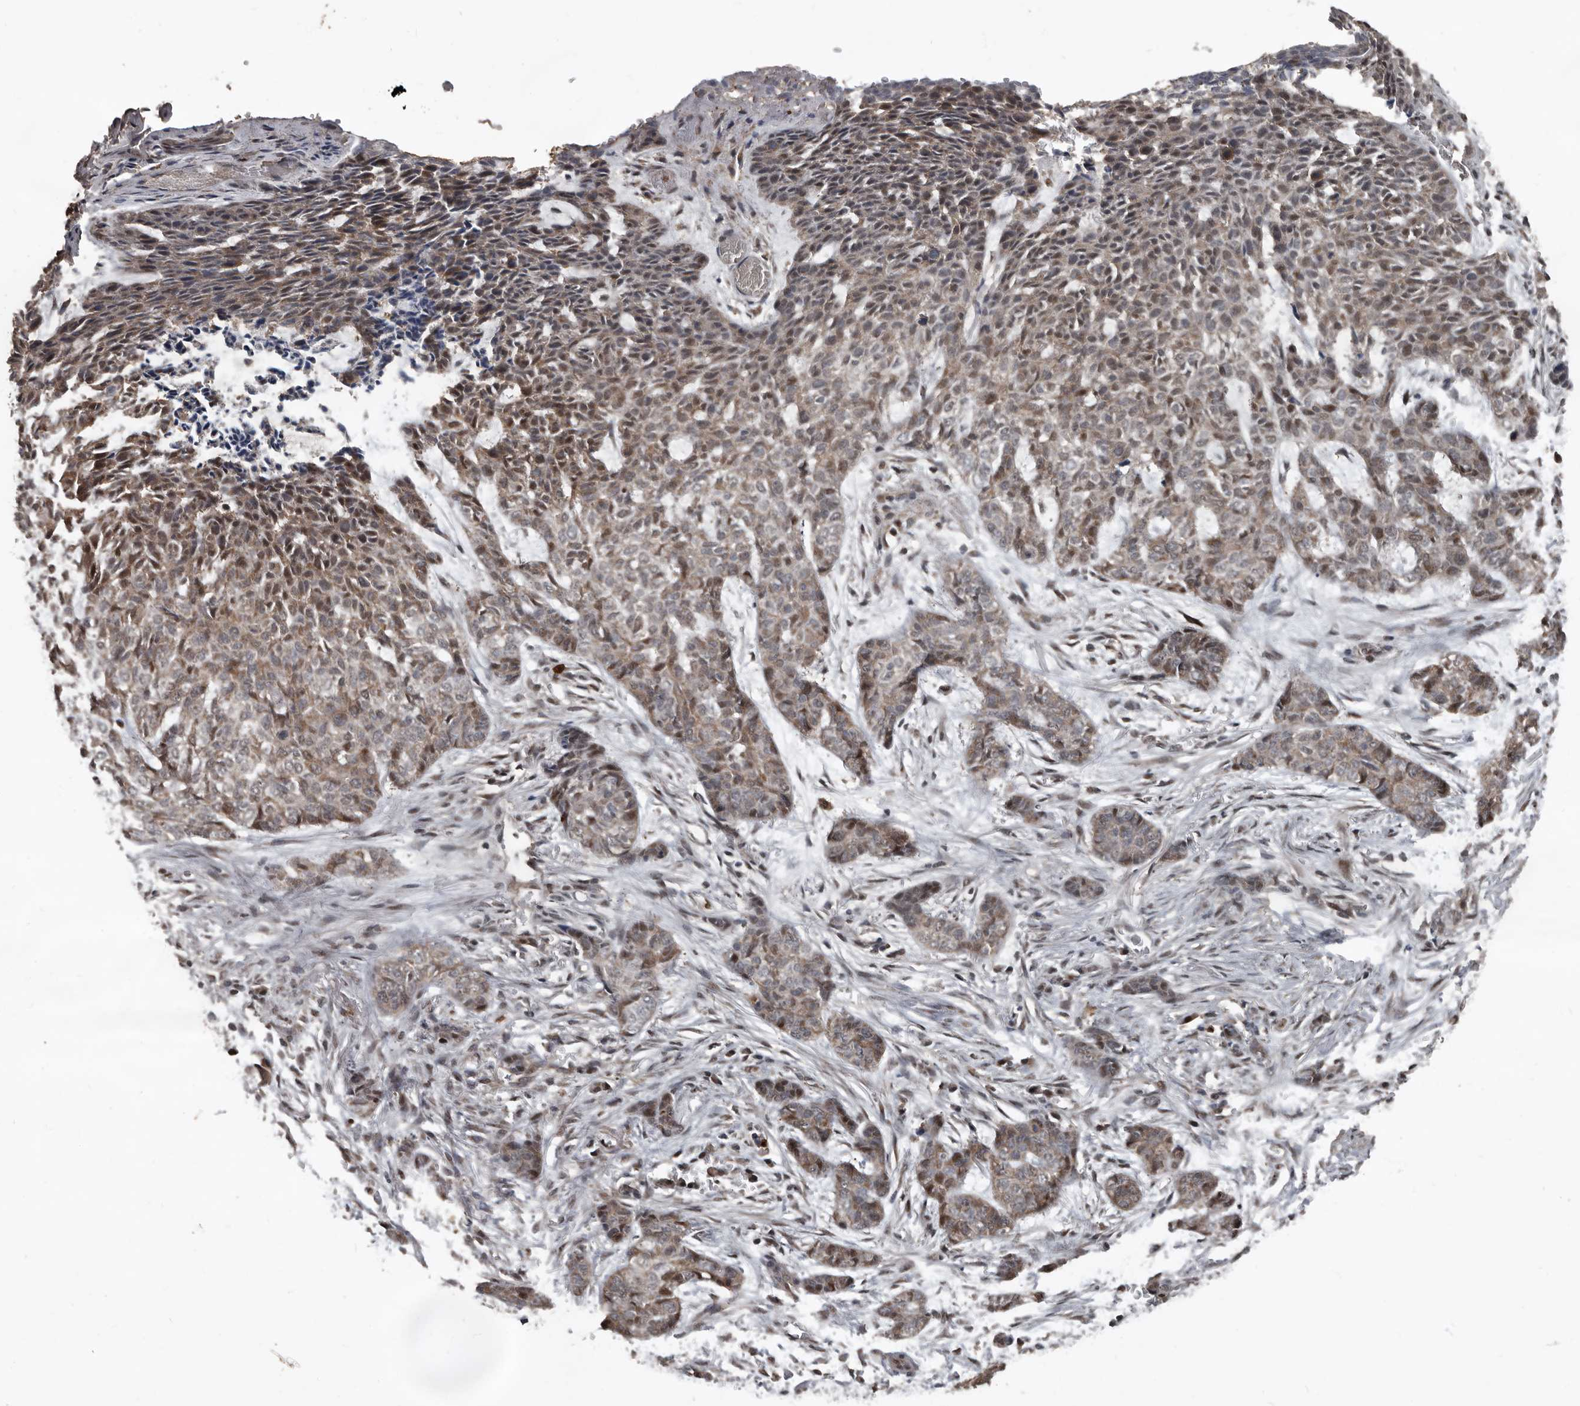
{"staining": {"intensity": "moderate", "quantity": "25%-75%", "location": "cytoplasmic/membranous,nuclear"}, "tissue": "skin cancer", "cell_type": "Tumor cells", "image_type": "cancer", "snomed": [{"axis": "morphology", "description": "Basal cell carcinoma"}, {"axis": "topography", "description": "Skin"}], "caption": "Approximately 25%-75% of tumor cells in skin cancer show moderate cytoplasmic/membranous and nuclear protein positivity as visualized by brown immunohistochemical staining.", "gene": "FSBP", "patient": {"sex": "female", "age": 64}}